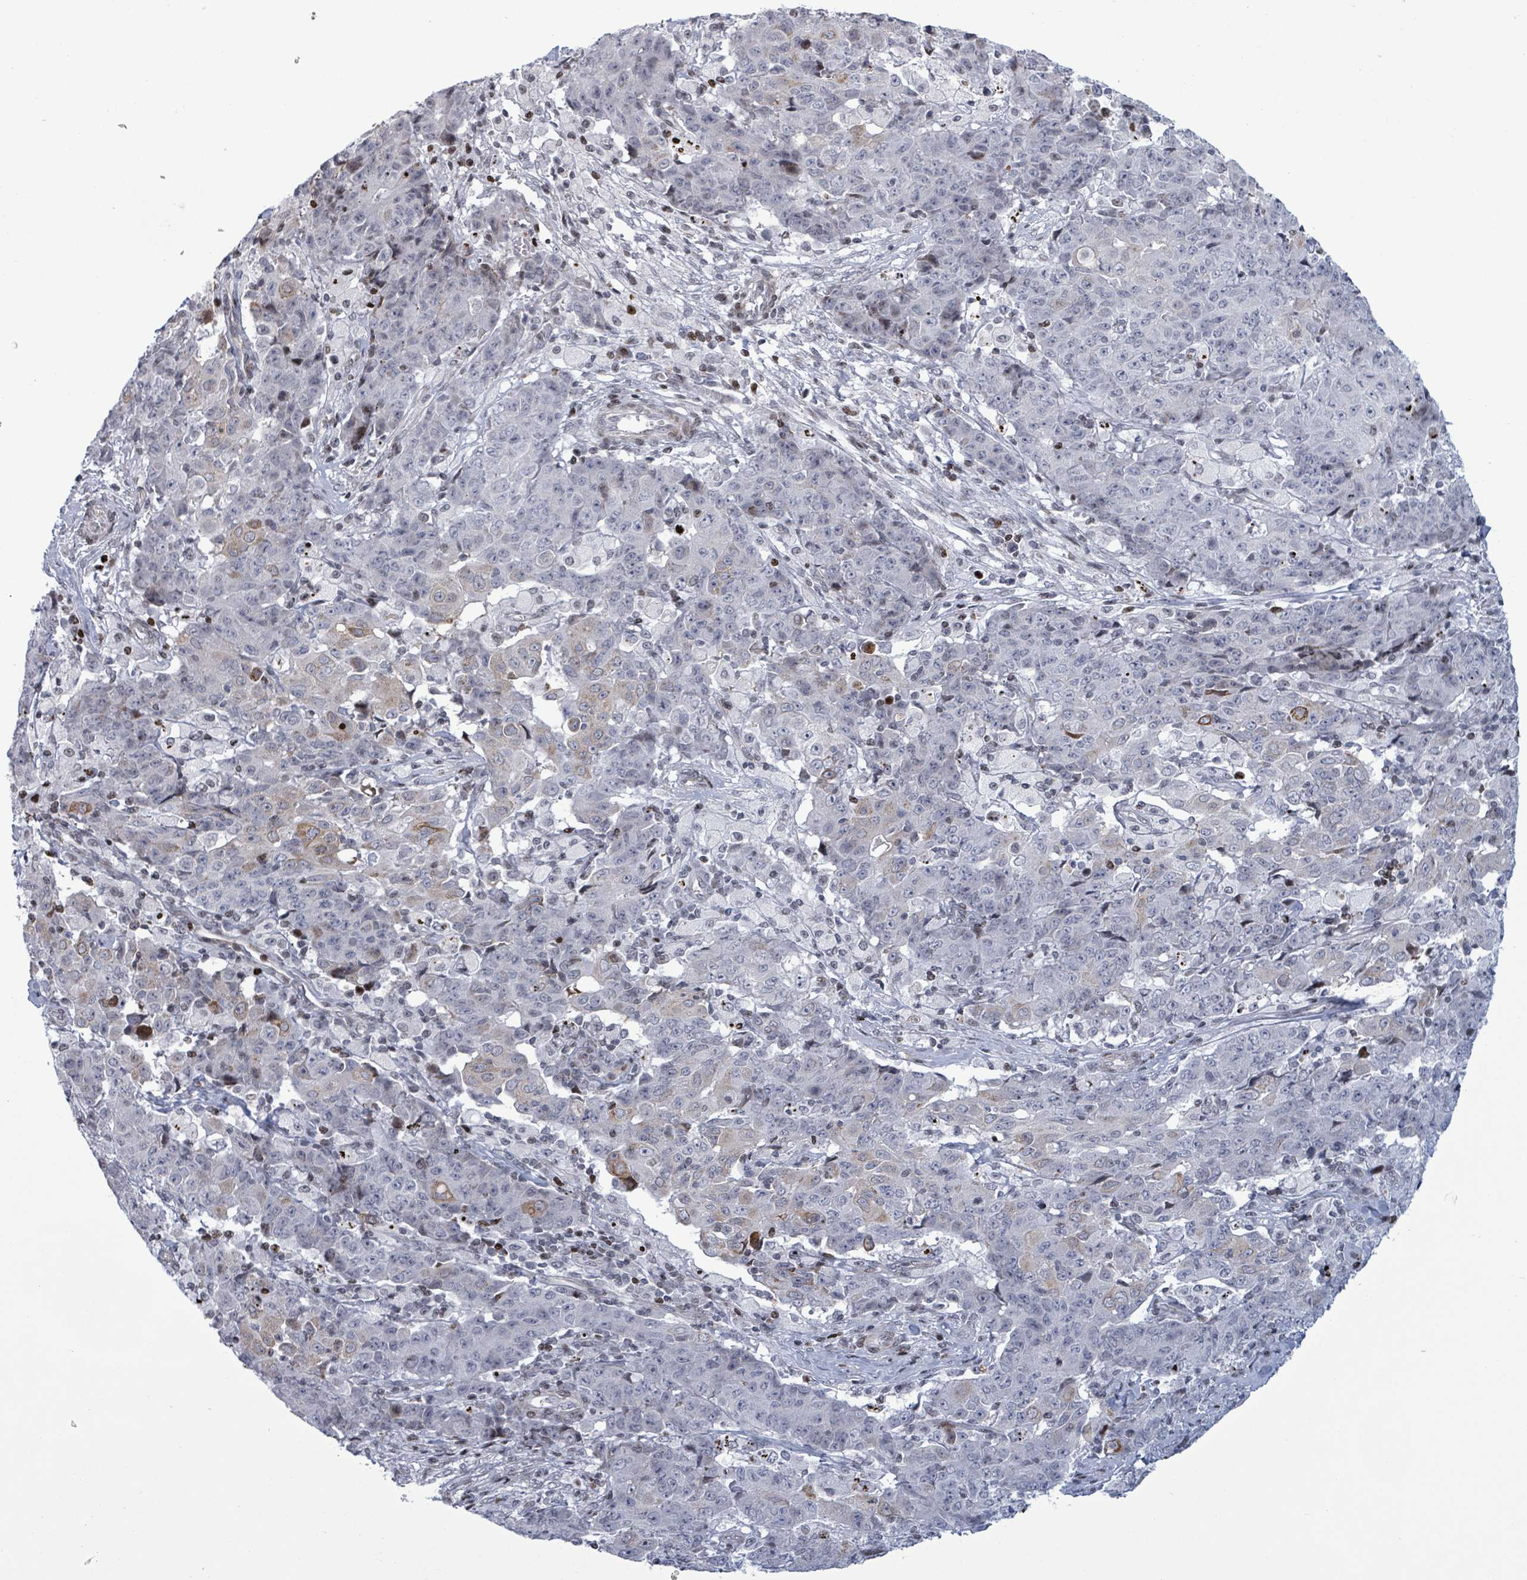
{"staining": {"intensity": "weak", "quantity": "<25%", "location": "cytoplasmic/membranous"}, "tissue": "ovarian cancer", "cell_type": "Tumor cells", "image_type": "cancer", "snomed": [{"axis": "morphology", "description": "Carcinoma, endometroid"}, {"axis": "topography", "description": "Ovary"}], "caption": "Protein analysis of endometroid carcinoma (ovarian) shows no significant staining in tumor cells. (DAB IHC, high magnification).", "gene": "FNDC4", "patient": {"sex": "female", "age": 42}}